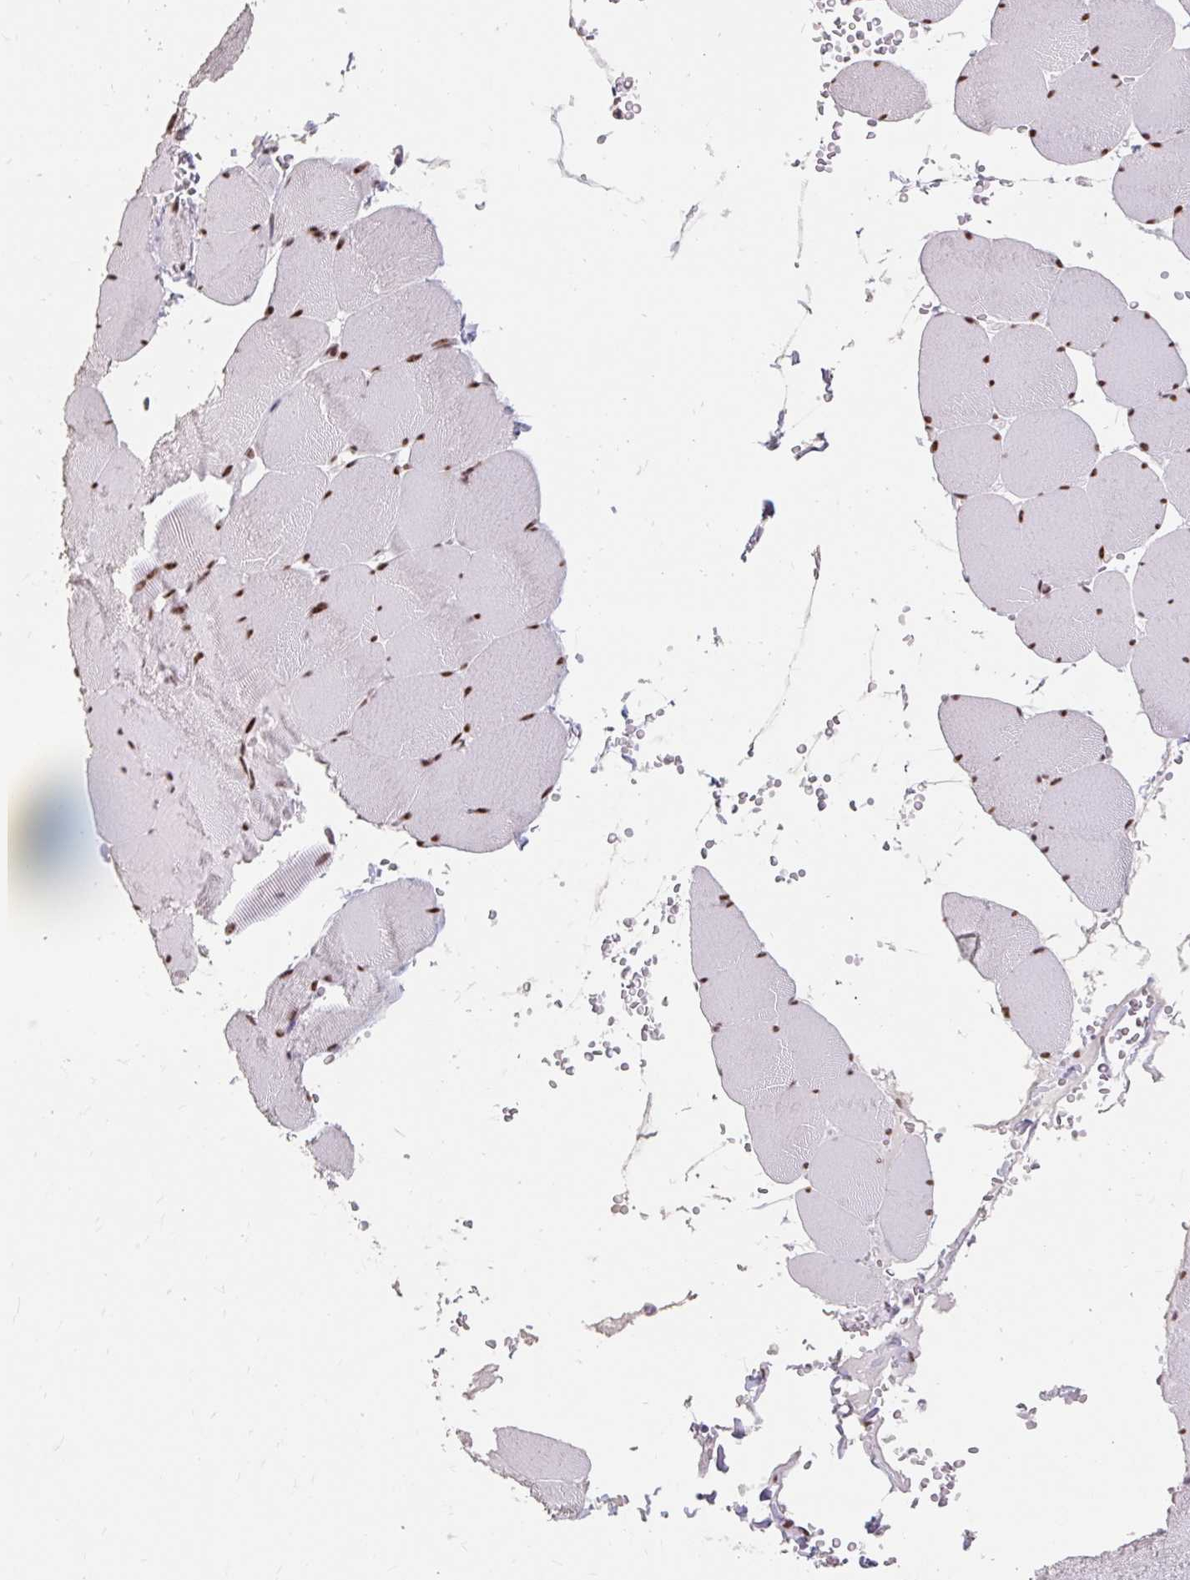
{"staining": {"intensity": "strong", "quantity": ">75%", "location": "nuclear"}, "tissue": "skeletal muscle", "cell_type": "Myocytes", "image_type": "normal", "snomed": [{"axis": "morphology", "description": "Normal tissue, NOS"}, {"axis": "topography", "description": "Skeletal muscle"}, {"axis": "topography", "description": "Head-Neck"}], "caption": "High-magnification brightfield microscopy of unremarkable skeletal muscle stained with DAB (3,3'-diaminobenzidine) (brown) and counterstained with hematoxylin (blue). myocytes exhibit strong nuclear staining is appreciated in approximately>75% of cells.", "gene": "SRSF10", "patient": {"sex": "male", "age": 66}}